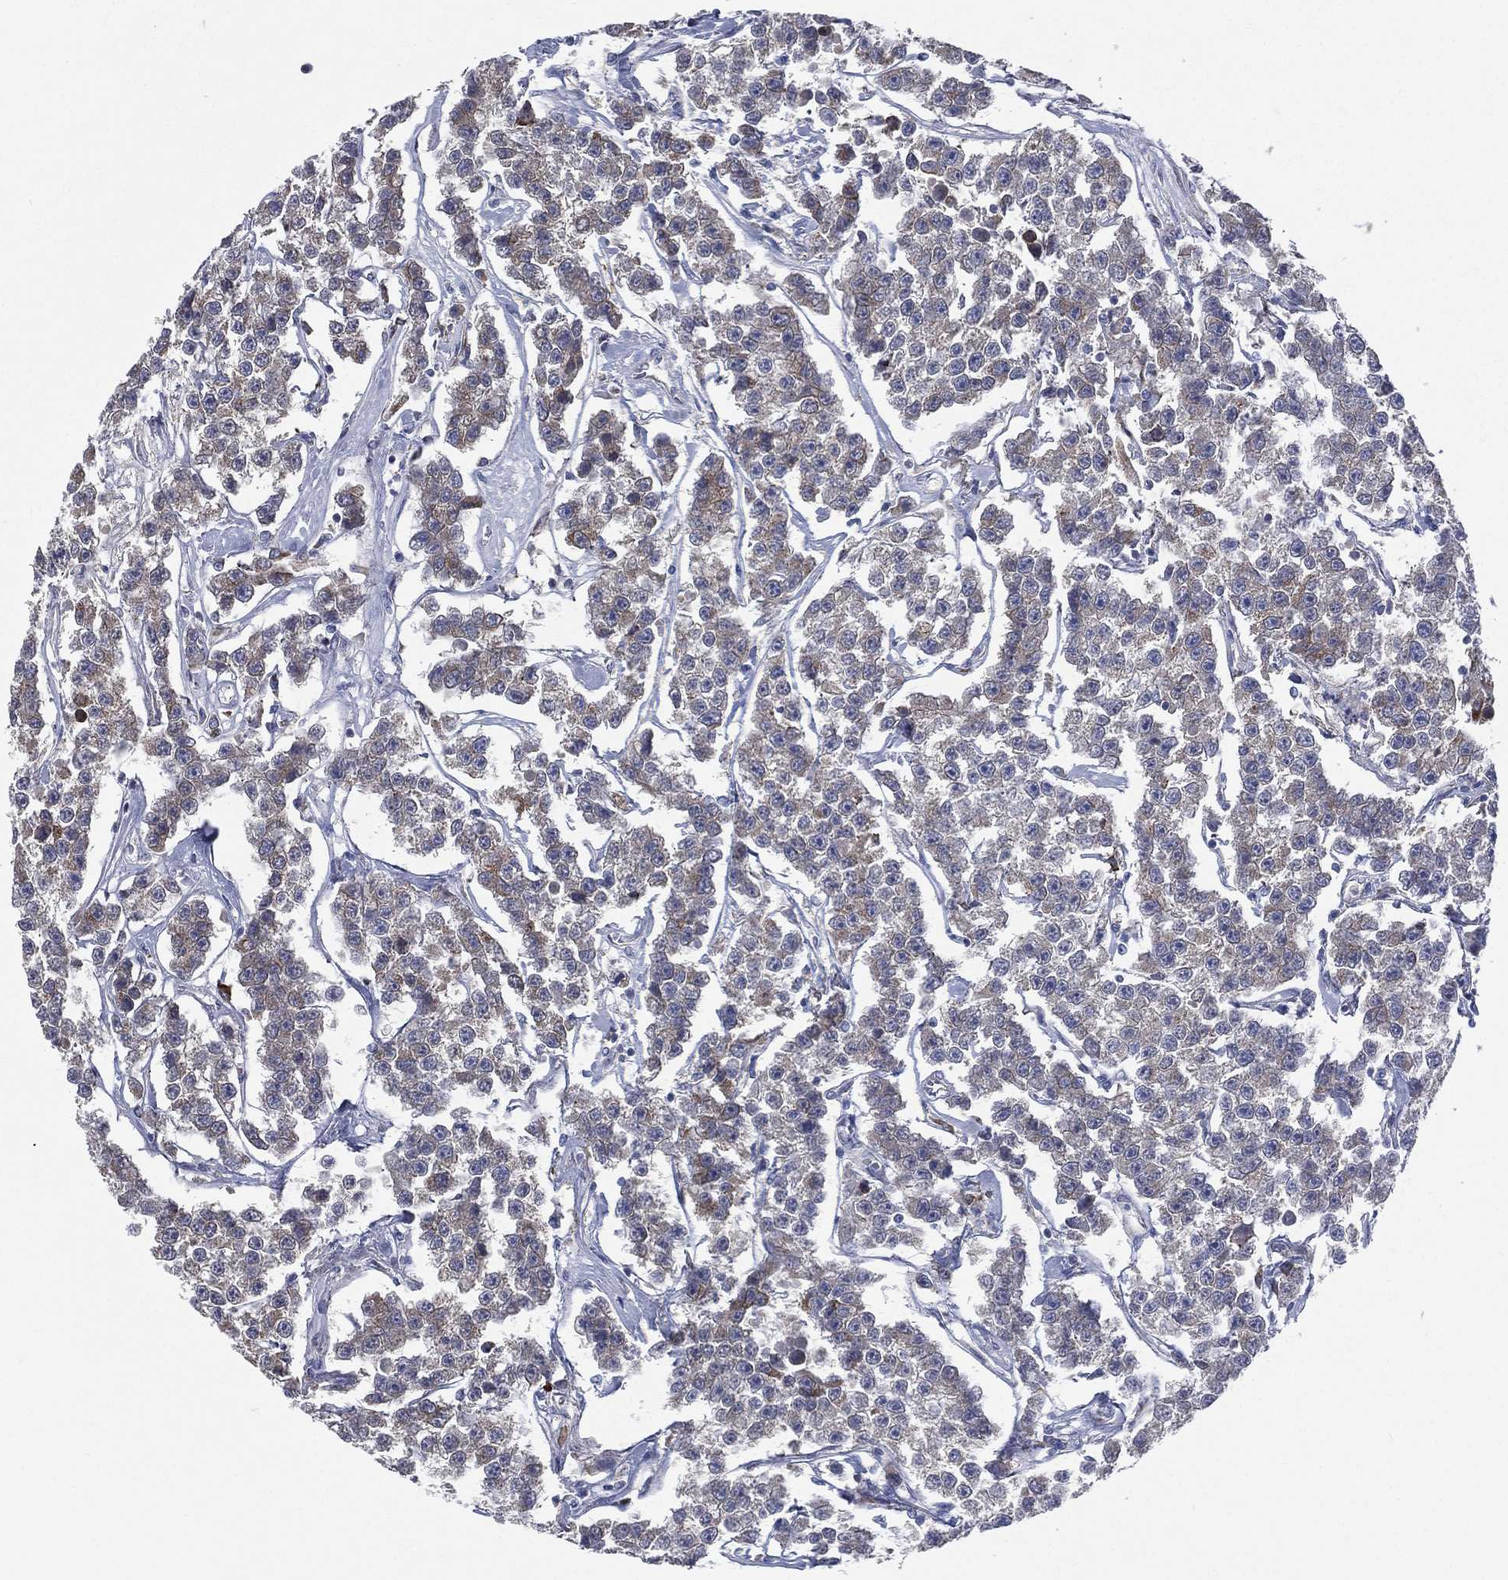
{"staining": {"intensity": "weak", "quantity": "<25%", "location": "cytoplasmic/membranous"}, "tissue": "testis cancer", "cell_type": "Tumor cells", "image_type": "cancer", "snomed": [{"axis": "morphology", "description": "Seminoma, NOS"}, {"axis": "topography", "description": "Testis"}], "caption": "Protein analysis of seminoma (testis) displays no significant expression in tumor cells.", "gene": "CCDC159", "patient": {"sex": "male", "age": 59}}